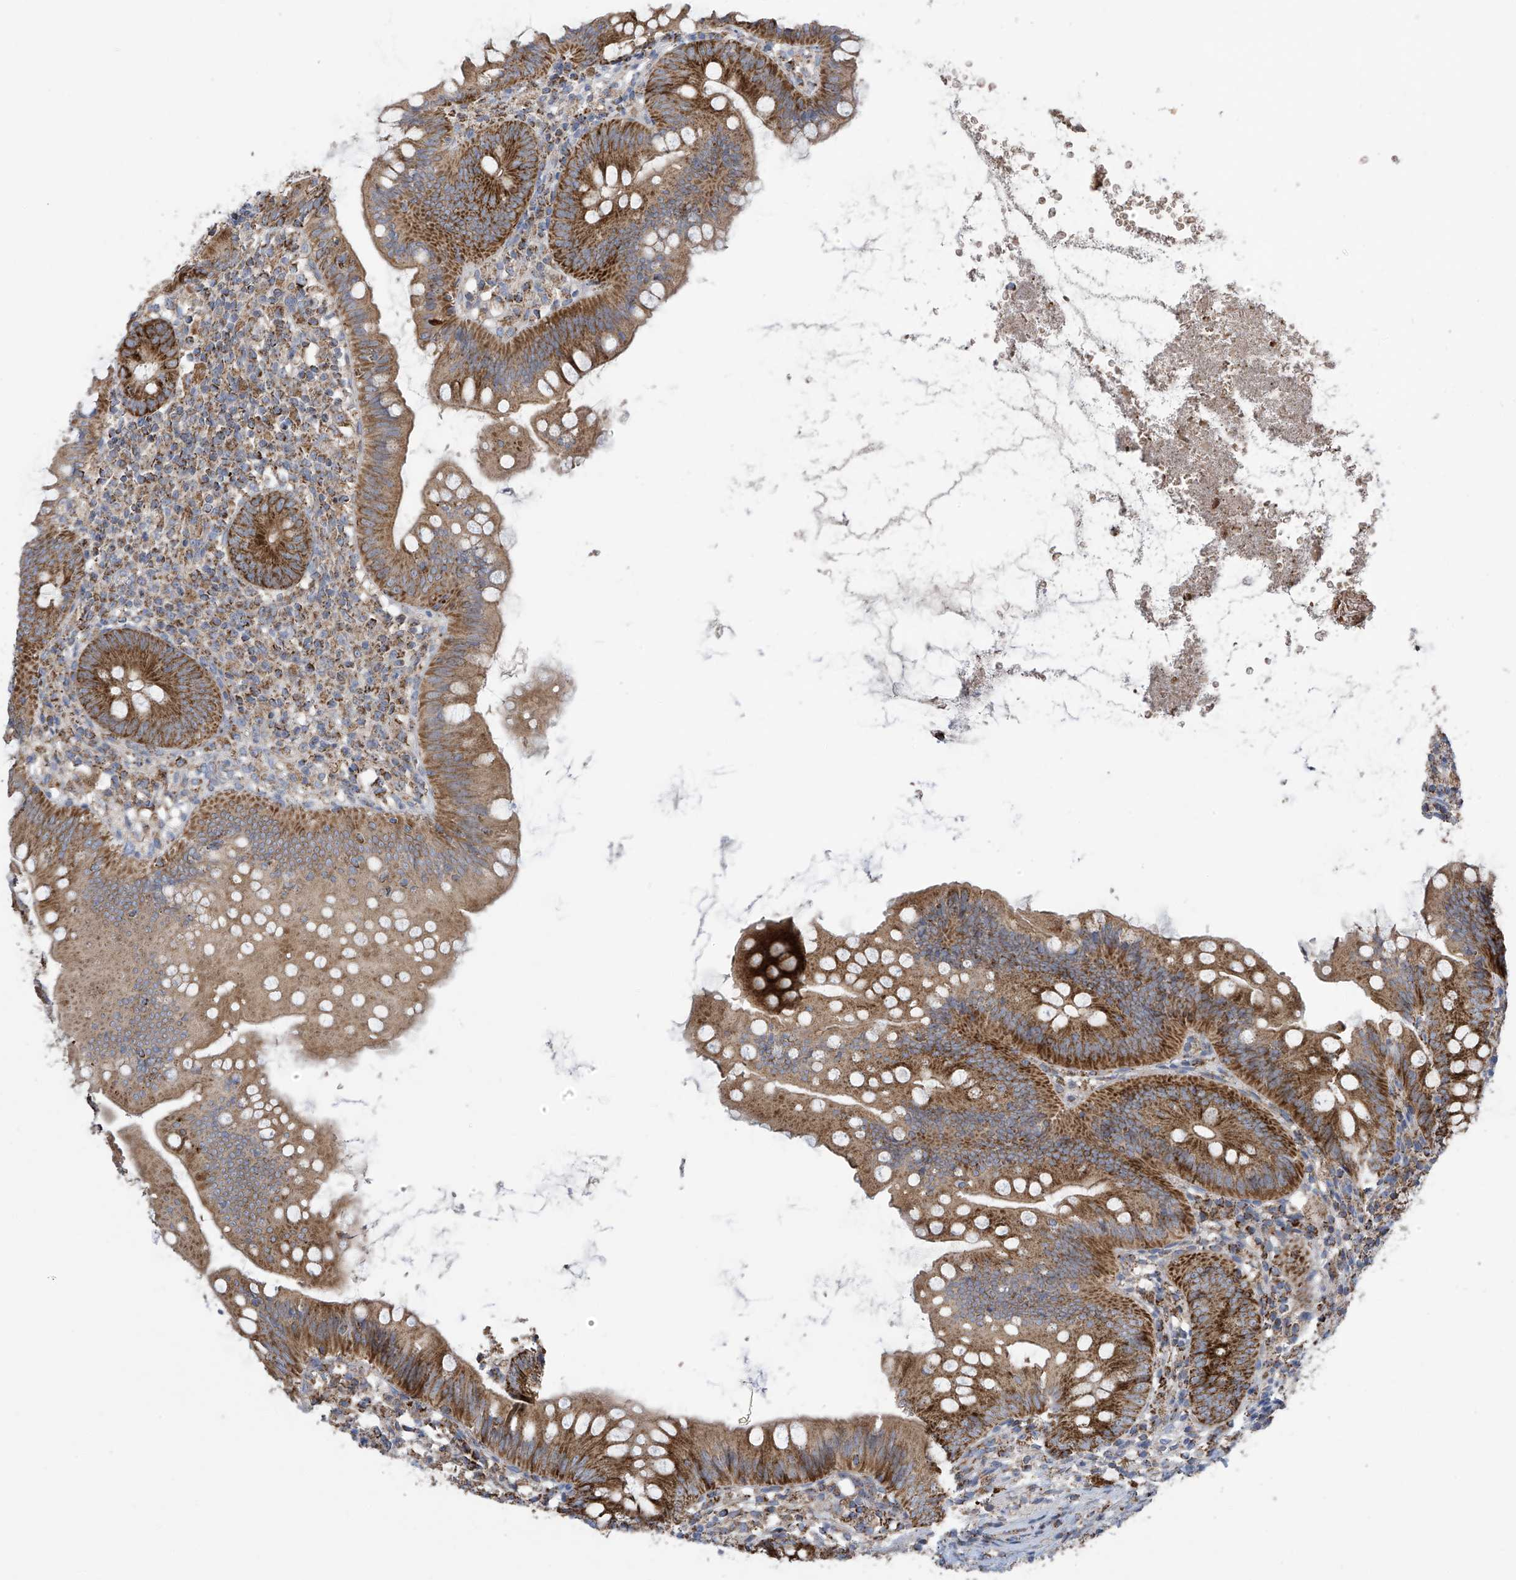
{"staining": {"intensity": "strong", "quantity": ">75%", "location": "cytoplasmic/membranous"}, "tissue": "appendix", "cell_type": "Glandular cells", "image_type": "normal", "snomed": [{"axis": "morphology", "description": "Normal tissue, NOS"}, {"axis": "topography", "description": "Appendix"}], "caption": "A micrograph of appendix stained for a protein reveals strong cytoplasmic/membranous brown staining in glandular cells. (DAB = brown stain, brightfield microscopy at high magnification).", "gene": "PNPT1", "patient": {"sex": "female", "age": 62}}